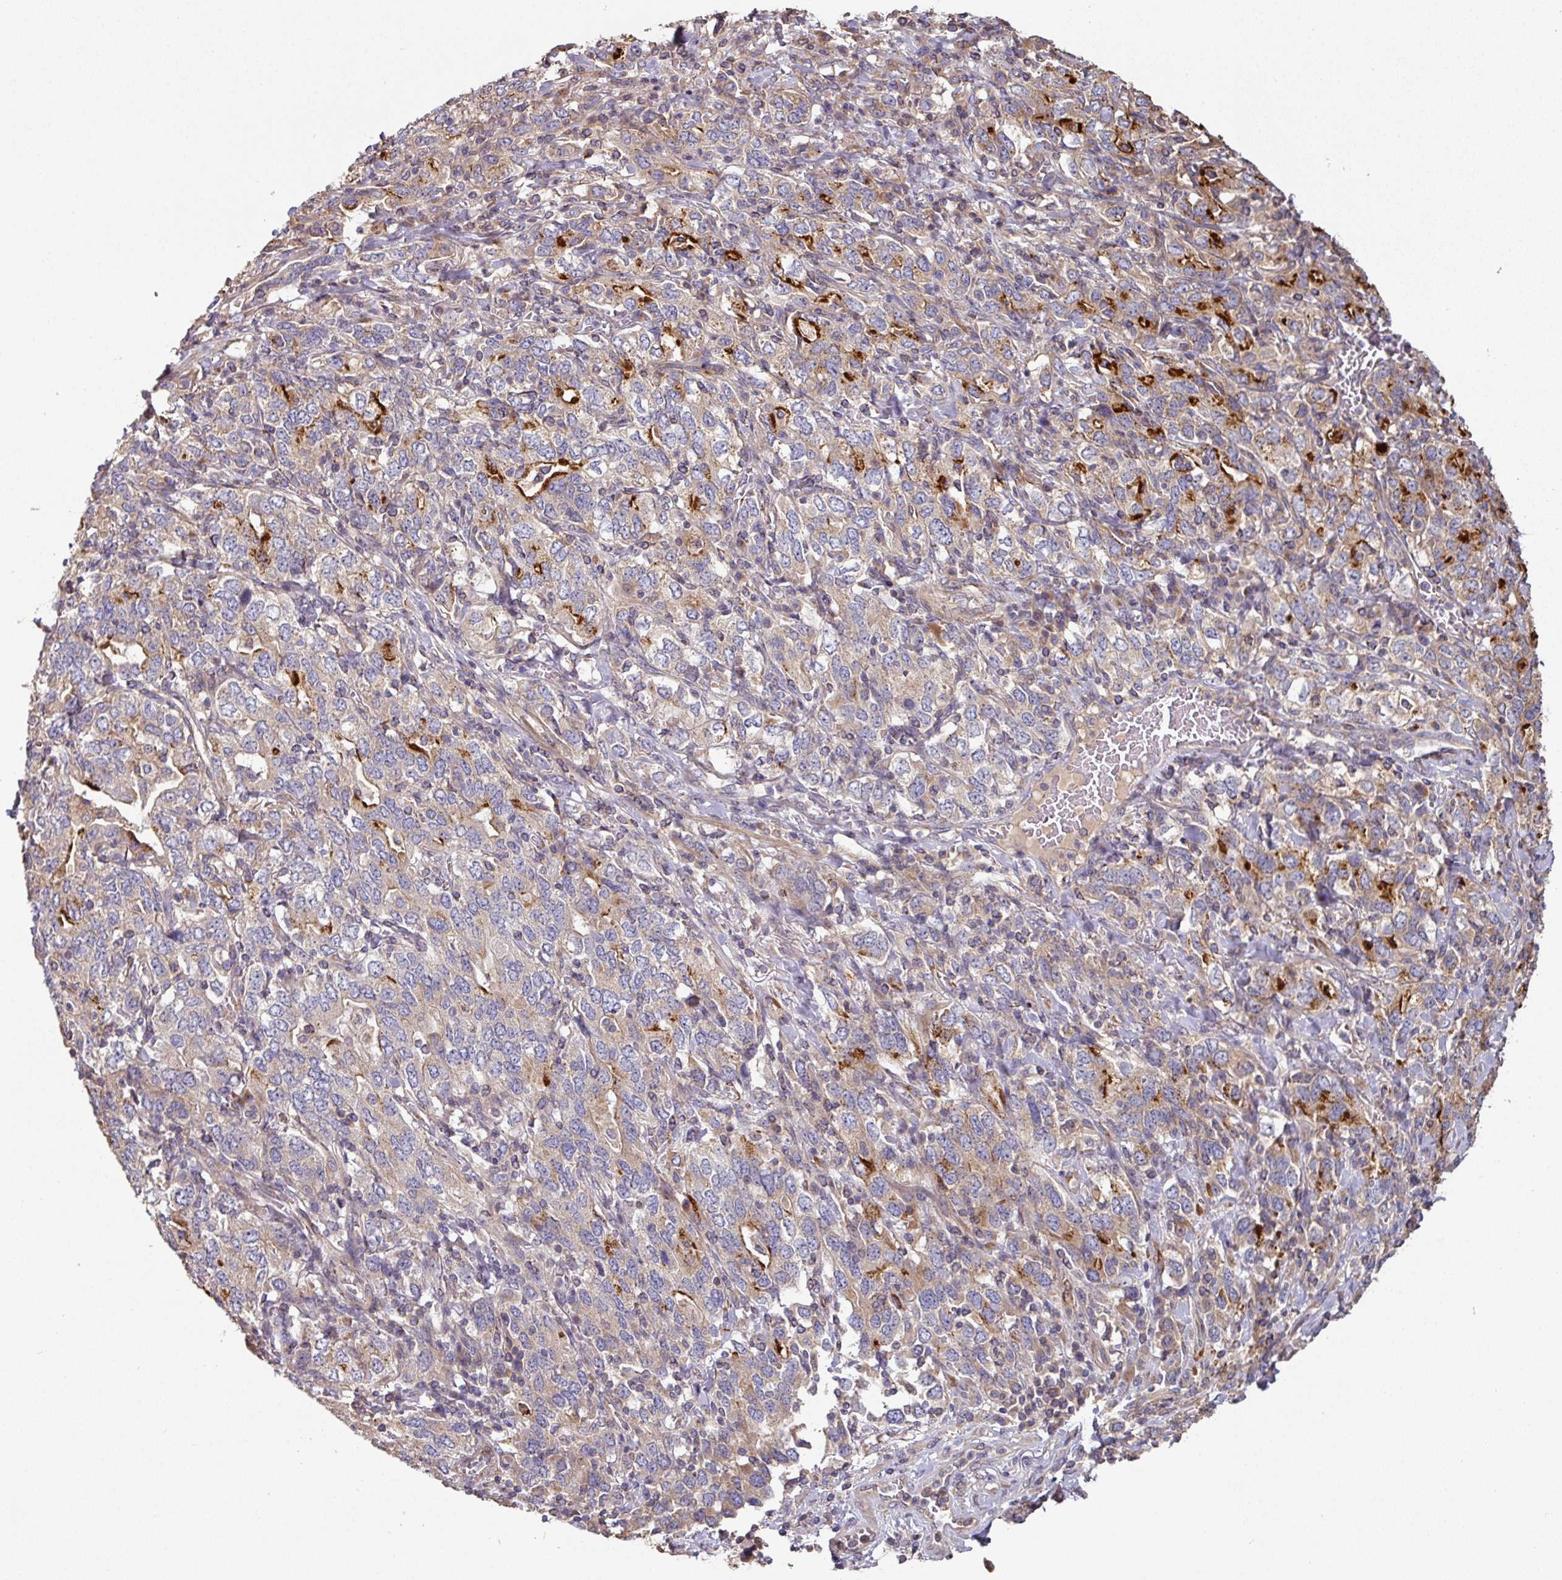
{"staining": {"intensity": "strong", "quantity": "<25%", "location": "cytoplasmic/membranous"}, "tissue": "stomach cancer", "cell_type": "Tumor cells", "image_type": "cancer", "snomed": [{"axis": "morphology", "description": "Adenocarcinoma, NOS"}, {"axis": "topography", "description": "Stomach, upper"}, {"axis": "topography", "description": "Stomach"}], "caption": "Immunohistochemical staining of human stomach cancer (adenocarcinoma) demonstrates strong cytoplasmic/membranous protein positivity in about <25% of tumor cells.", "gene": "SIK1", "patient": {"sex": "male", "age": 62}}